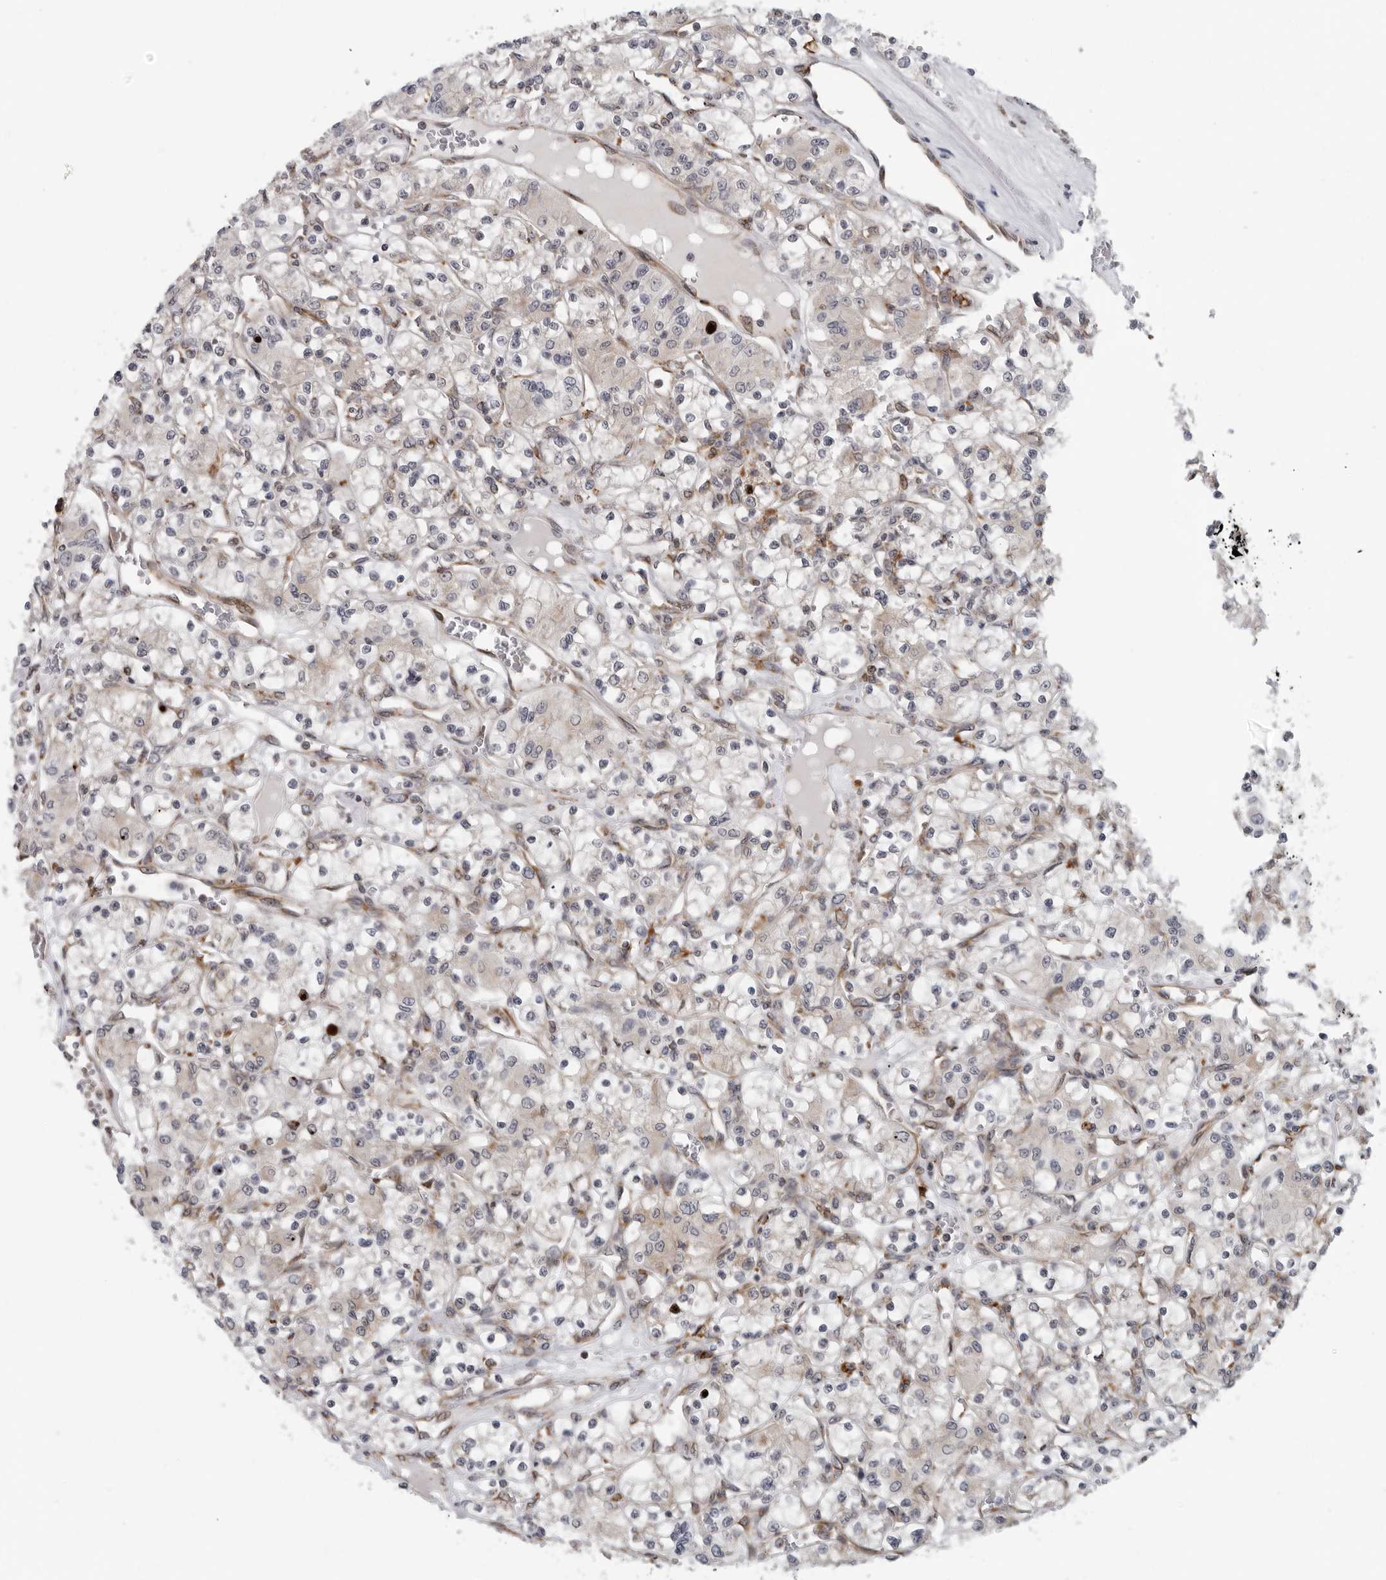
{"staining": {"intensity": "negative", "quantity": "none", "location": "none"}, "tissue": "renal cancer", "cell_type": "Tumor cells", "image_type": "cancer", "snomed": [{"axis": "morphology", "description": "Adenocarcinoma, NOS"}, {"axis": "topography", "description": "Kidney"}], "caption": "Tumor cells show no significant protein positivity in adenocarcinoma (renal). (DAB IHC with hematoxylin counter stain).", "gene": "ALPK2", "patient": {"sex": "female", "age": 59}}